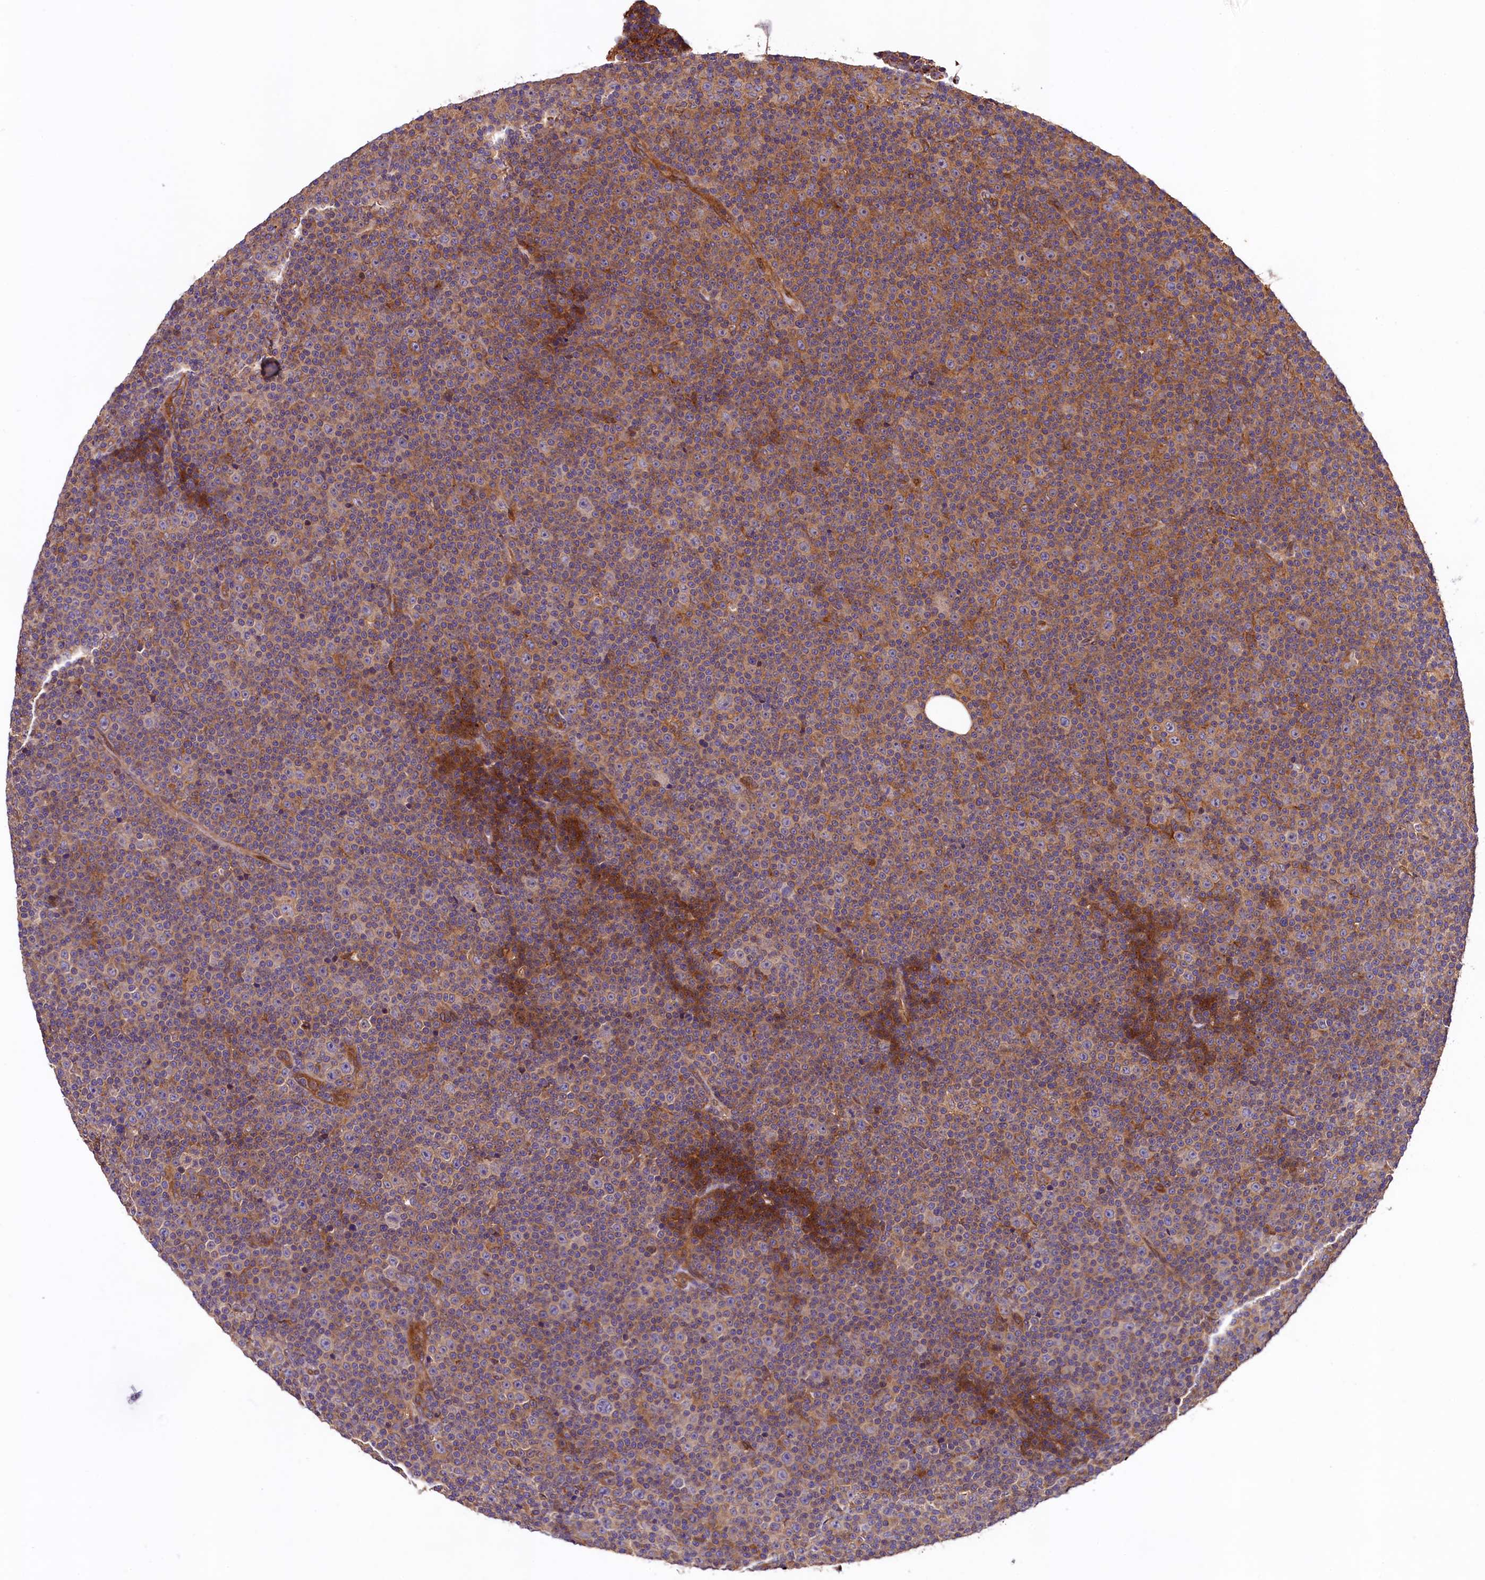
{"staining": {"intensity": "moderate", "quantity": "25%-75%", "location": "cytoplasmic/membranous"}, "tissue": "lymphoma", "cell_type": "Tumor cells", "image_type": "cancer", "snomed": [{"axis": "morphology", "description": "Malignant lymphoma, non-Hodgkin's type, Low grade"}, {"axis": "topography", "description": "Lymph node"}], "caption": "IHC of lymphoma demonstrates medium levels of moderate cytoplasmic/membranous positivity in about 25%-75% of tumor cells. The staining was performed using DAB (3,3'-diaminobenzidine) to visualize the protein expression in brown, while the nuclei were stained in blue with hematoxylin (Magnification: 20x).", "gene": "VPS35", "patient": {"sex": "female", "age": 67}}